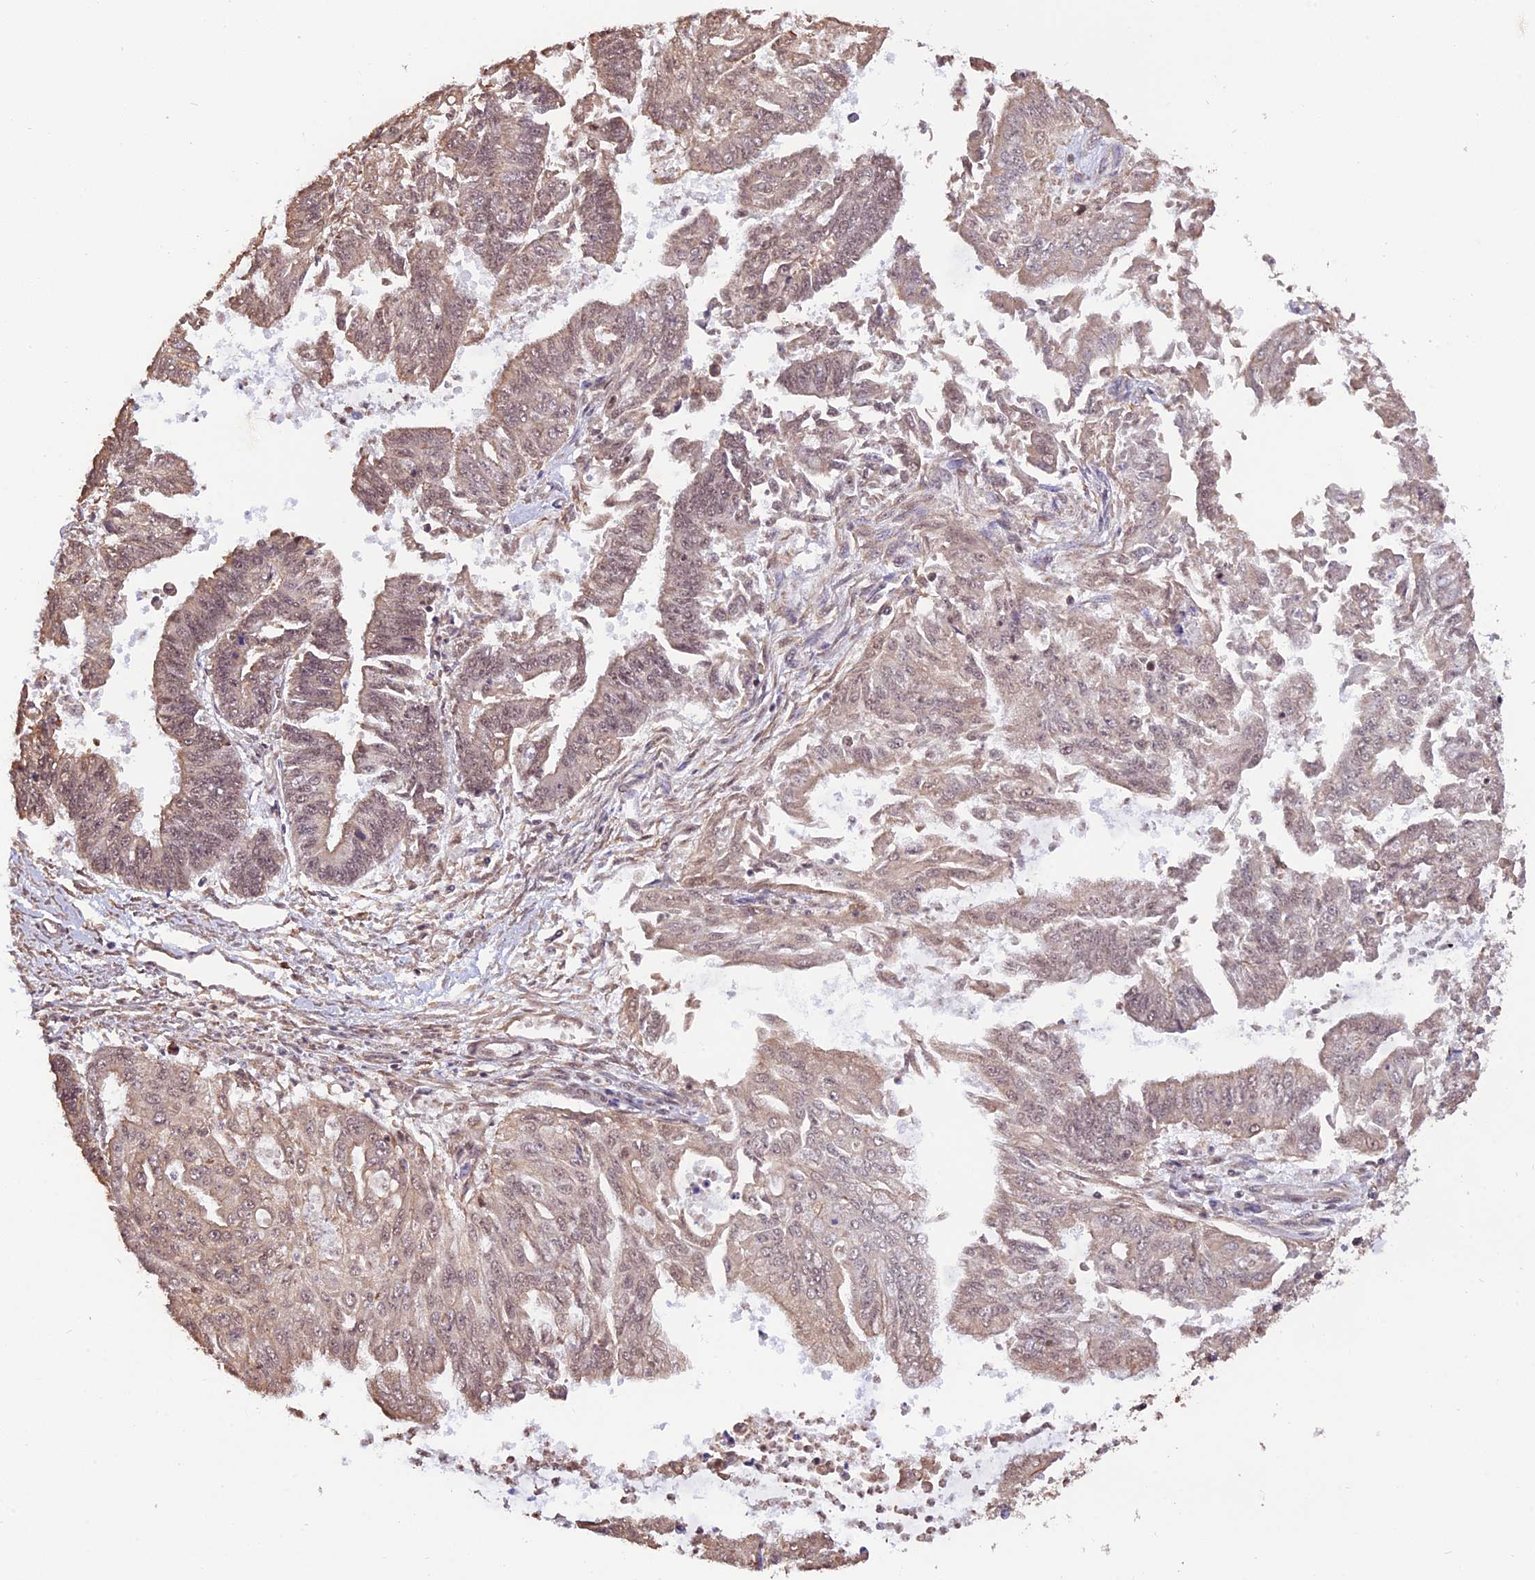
{"staining": {"intensity": "moderate", "quantity": ">75%", "location": "cytoplasmic/membranous,nuclear"}, "tissue": "endometrial cancer", "cell_type": "Tumor cells", "image_type": "cancer", "snomed": [{"axis": "morphology", "description": "Adenocarcinoma, NOS"}, {"axis": "topography", "description": "Endometrium"}], "caption": "The micrograph shows staining of endometrial adenocarcinoma, revealing moderate cytoplasmic/membranous and nuclear protein expression (brown color) within tumor cells.", "gene": "ZC3H4", "patient": {"sex": "female", "age": 73}}